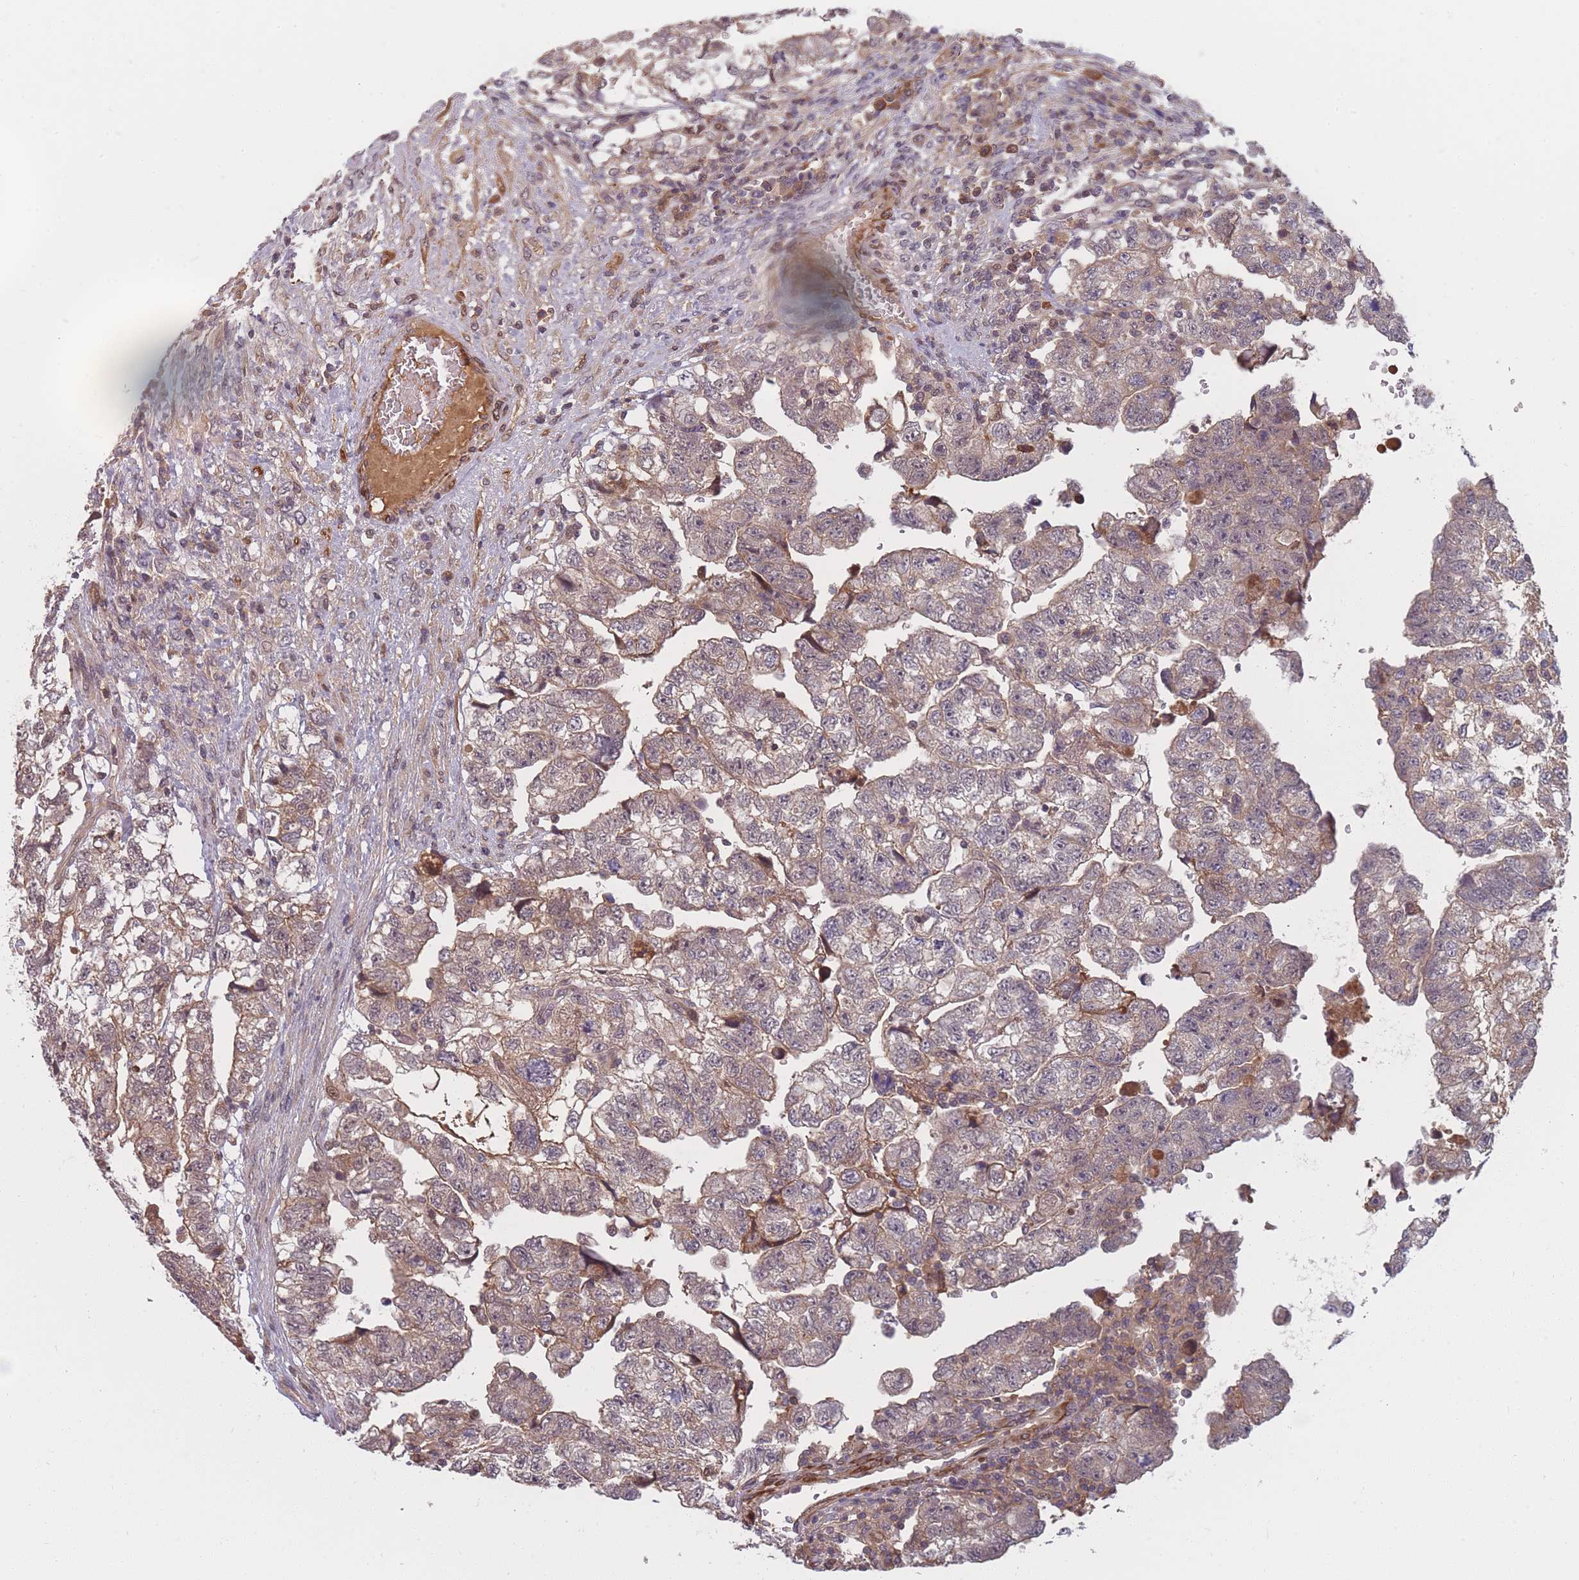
{"staining": {"intensity": "weak", "quantity": ">75%", "location": "cytoplasmic/membranous"}, "tissue": "testis cancer", "cell_type": "Tumor cells", "image_type": "cancer", "snomed": [{"axis": "morphology", "description": "Carcinoma, Embryonal, NOS"}, {"axis": "topography", "description": "Testis"}], "caption": "This is a photomicrograph of IHC staining of testis embryonal carcinoma, which shows weak positivity in the cytoplasmic/membranous of tumor cells.", "gene": "FAM153A", "patient": {"sex": "male", "age": 36}}